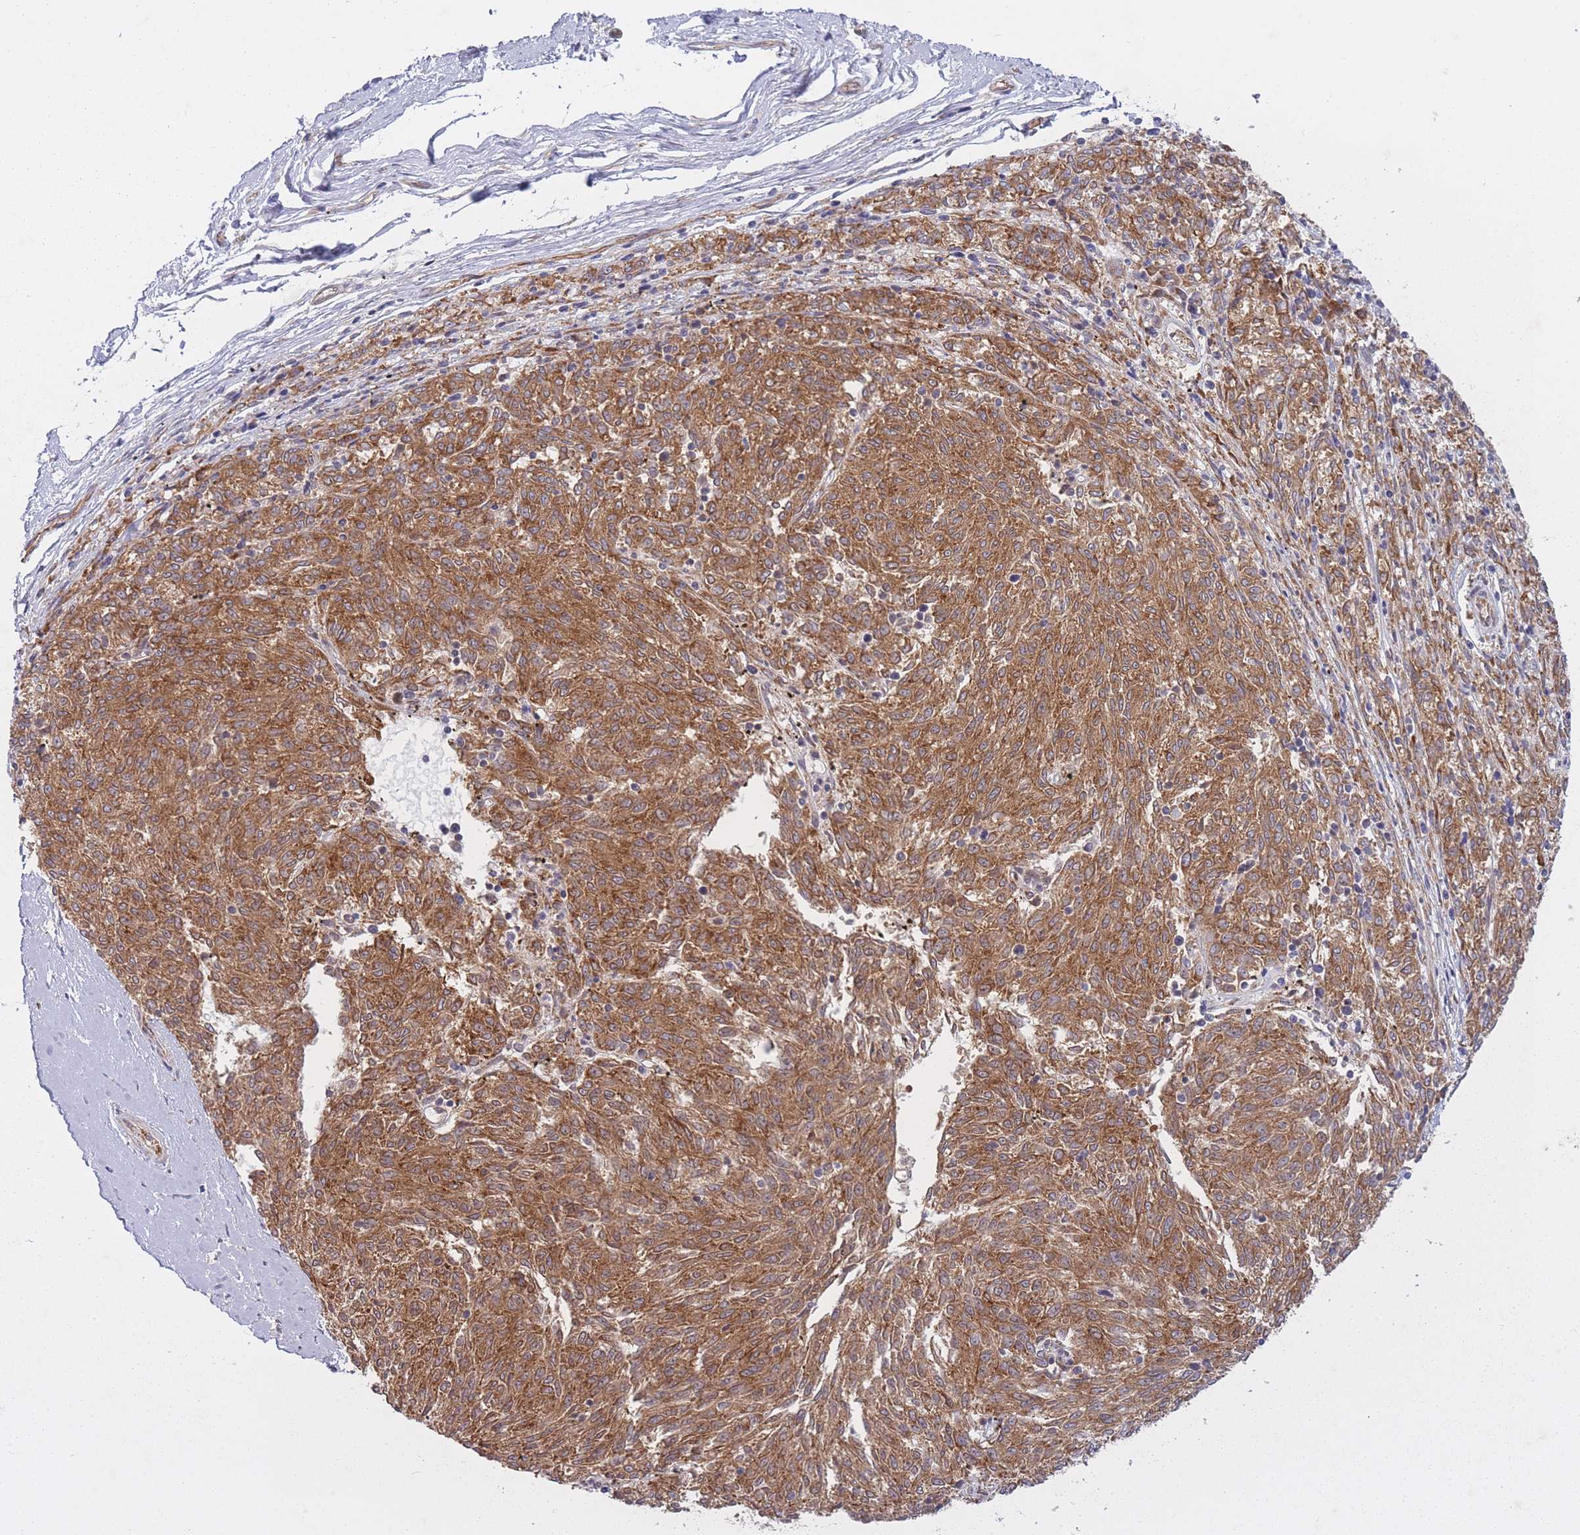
{"staining": {"intensity": "moderate", "quantity": ">75%", "location": "cytoplasmic/membranous"}, "tissue": "melanoma", "cell_type": "Tumor cells", "image_type": "cancer", "snomed": [{"axis": "morphology", "description": "Malignant melanoma, NOS"}, {"axis": "topography", "description": "Skin"}], "caption": "Protein analysis of malignant melanoma tissue reveals moderate cytoplasmic/membranous positivity in about >75% of tumor cells.", "gene": "CCDC124", "patient": {"sex": "female", "age": 72}}